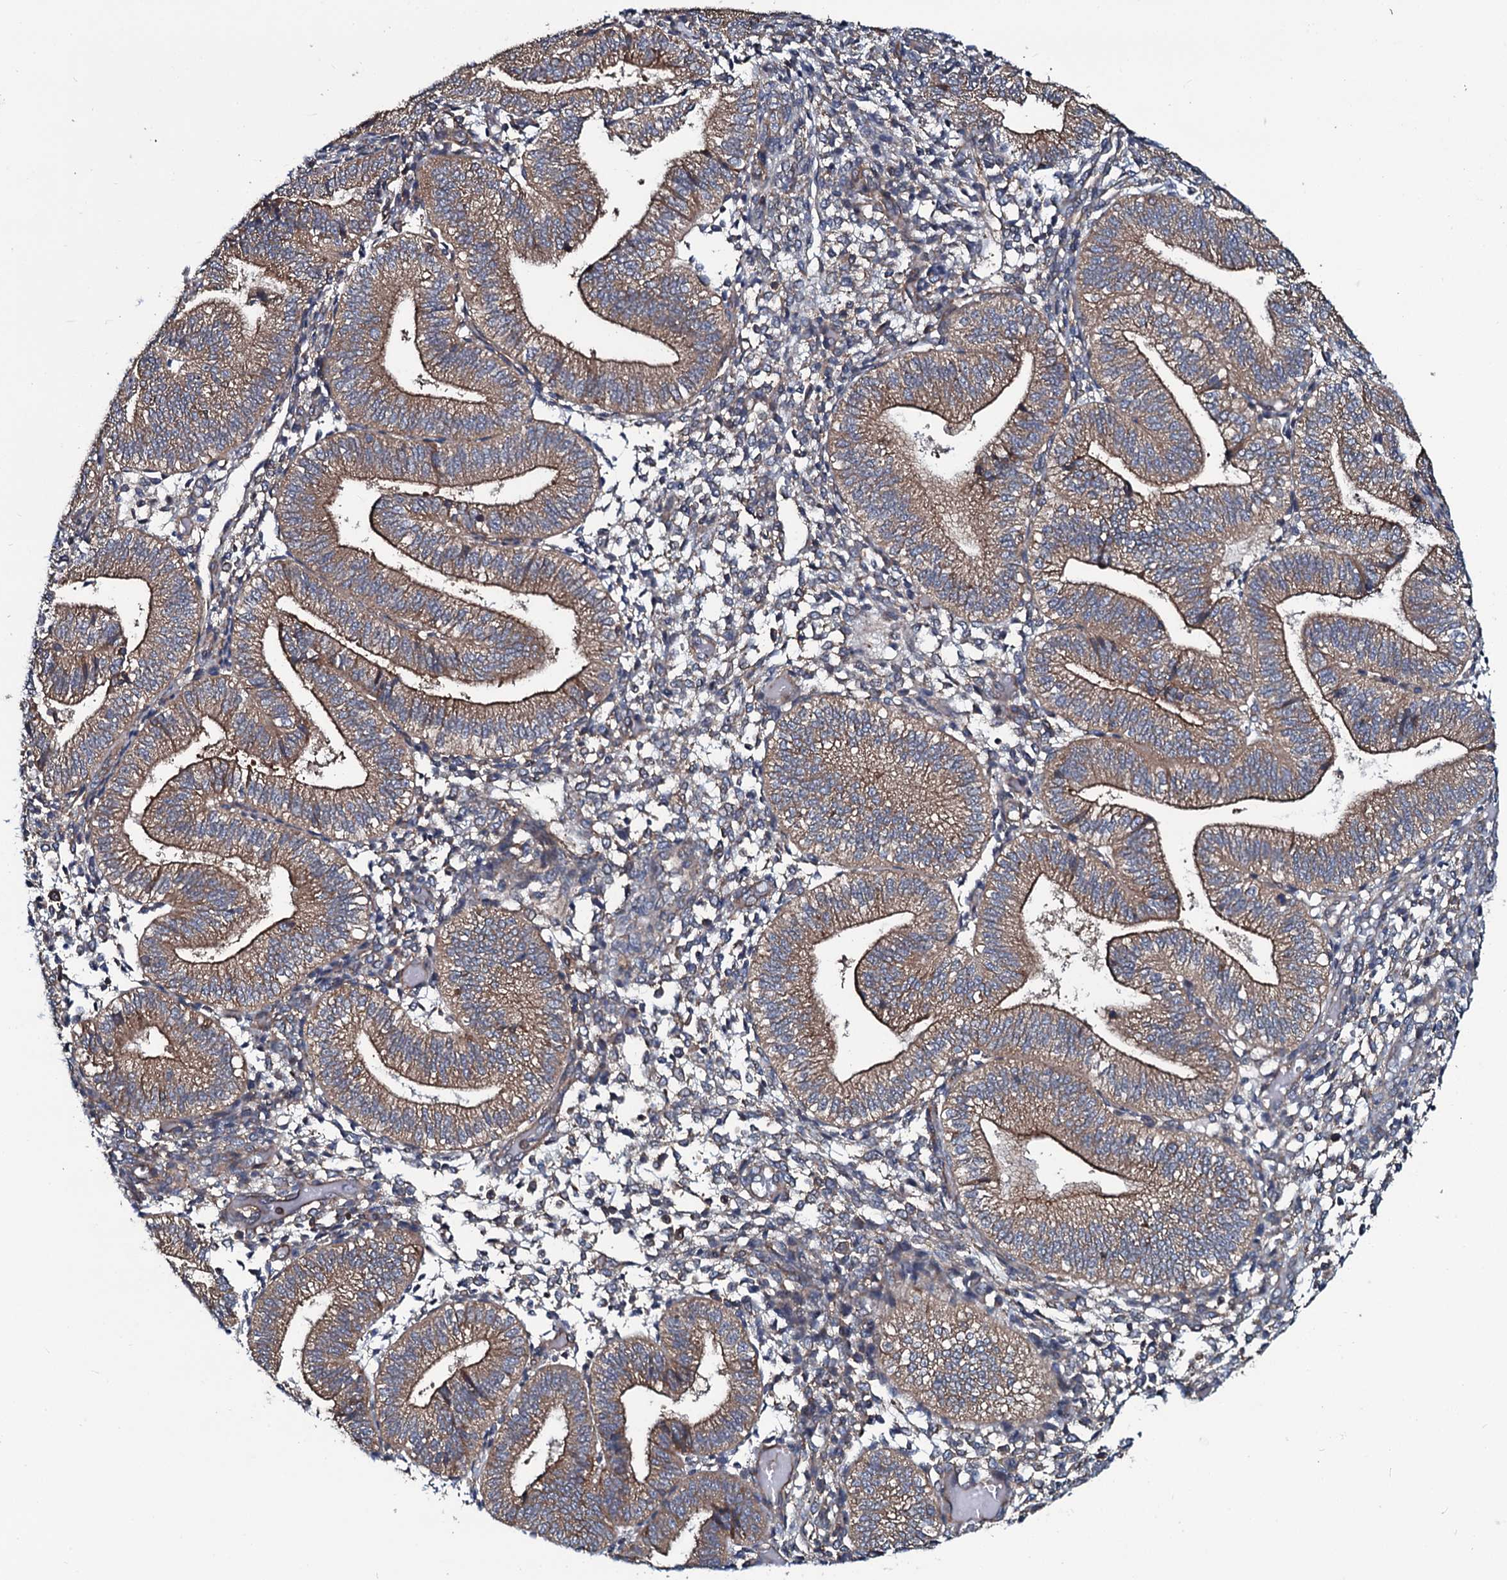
{"staining": {"intensity": "negative", "quantity": "none", "location": "none"}, "tissue": "endometrium", "cell_type": "Cells in endometrial stroma", "image_type": "normal", "snomed": [{"axis": "morphology", "description": "Normal tissue, NOS"}, {"axis": "topography", "description": "Endometrium"}], "caption": "Cells in endometrial stroma are negative for protein expression in benign human endometrium. (DAB IHC, high magnification).", "gene": "USPL1", "patient": {"sex": "female", "age": 34}}